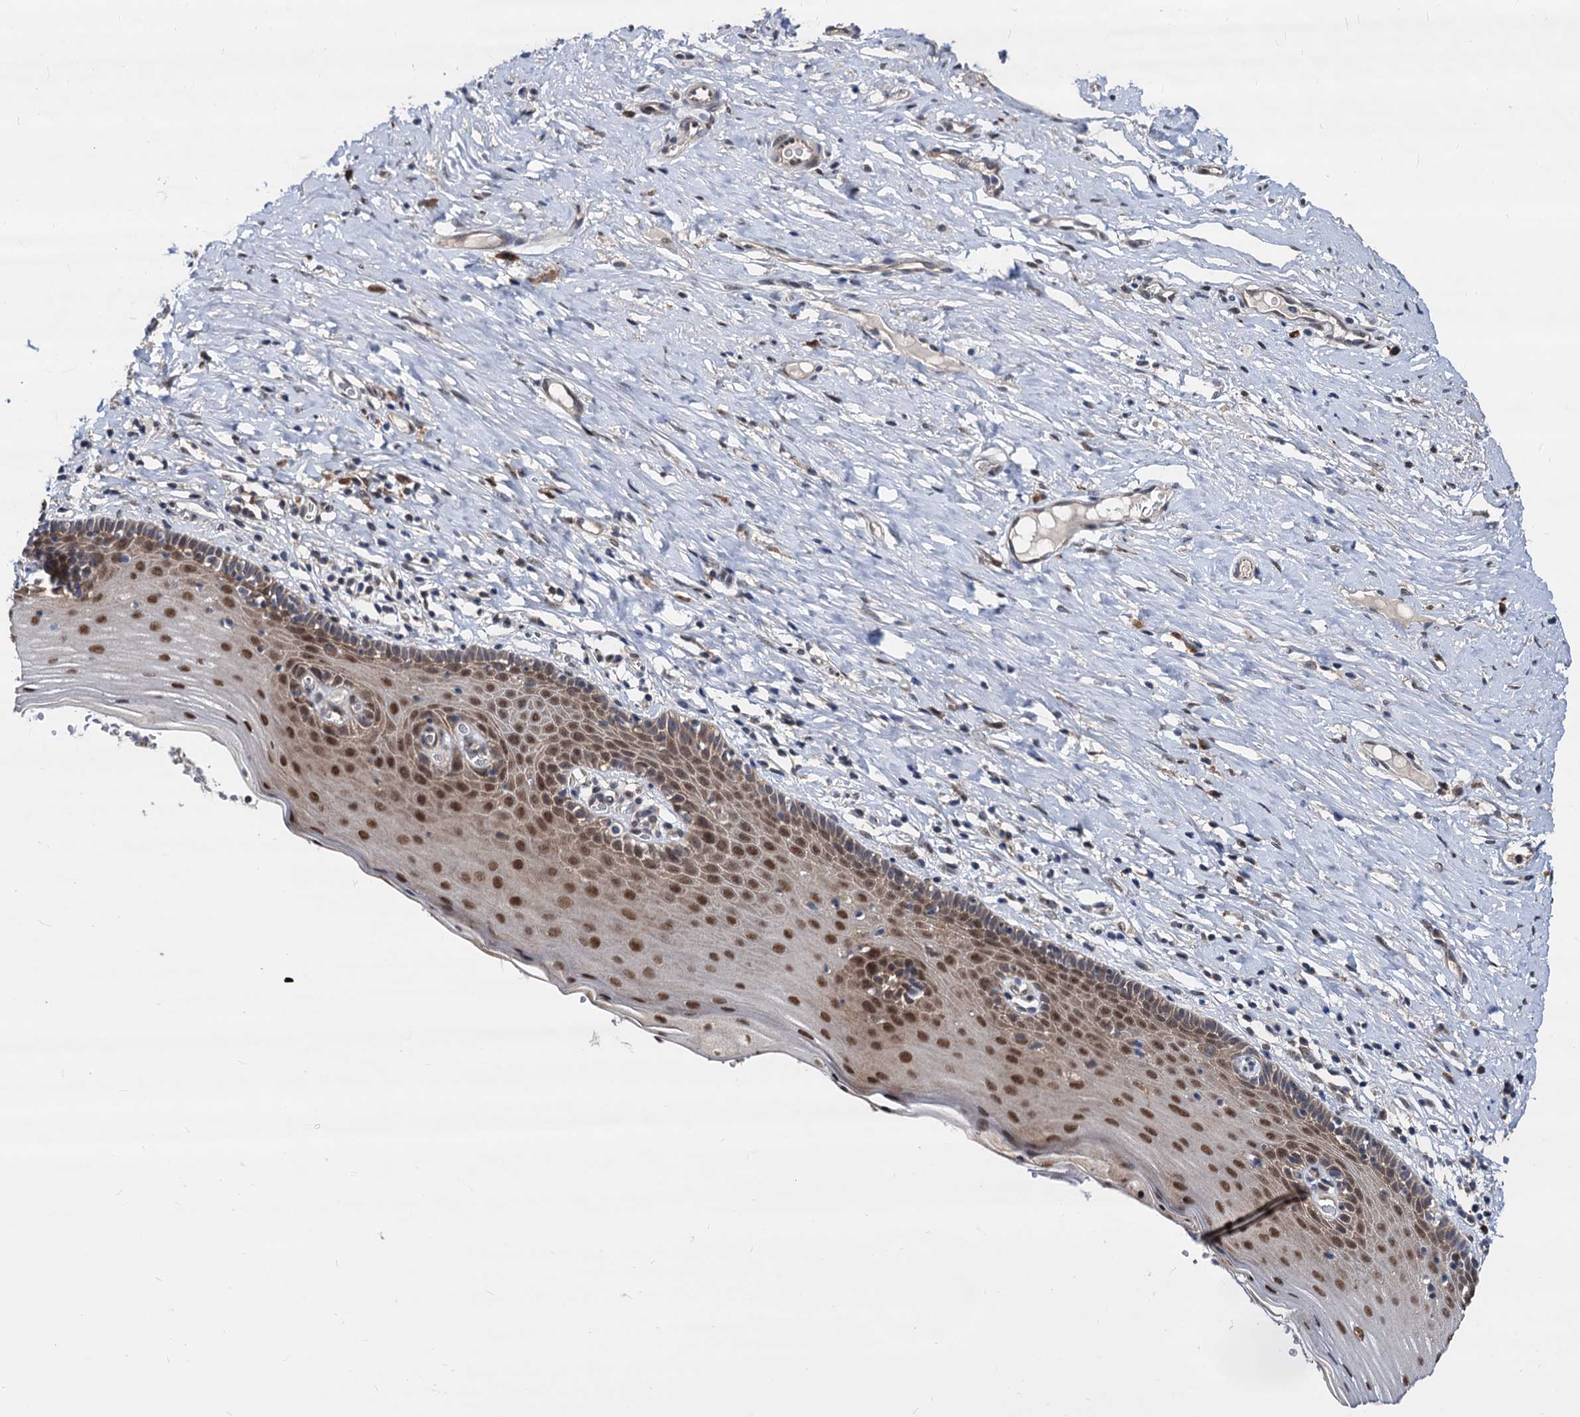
{"staining": {"intensity": "weak", "quantity": "25%-75%", "location": "cytoplasmic/membranous,nuclear"}, "tissue": "cervix", "cell_type": "Glandular cells", "image_type": "normal", "snomed": [{"axis": "morphology", "description": "Normal tissue, NOS"}, {"axis": "topography", "description": "Cervix"}], "caption": "Cervix stained with IHC displays weak cytoplasmic/membranous,nuclear positivity in approximately 25%-75% of glandular cells.", "gene": "PSMD4", "patient": {"sex": "female", "age": 42}}